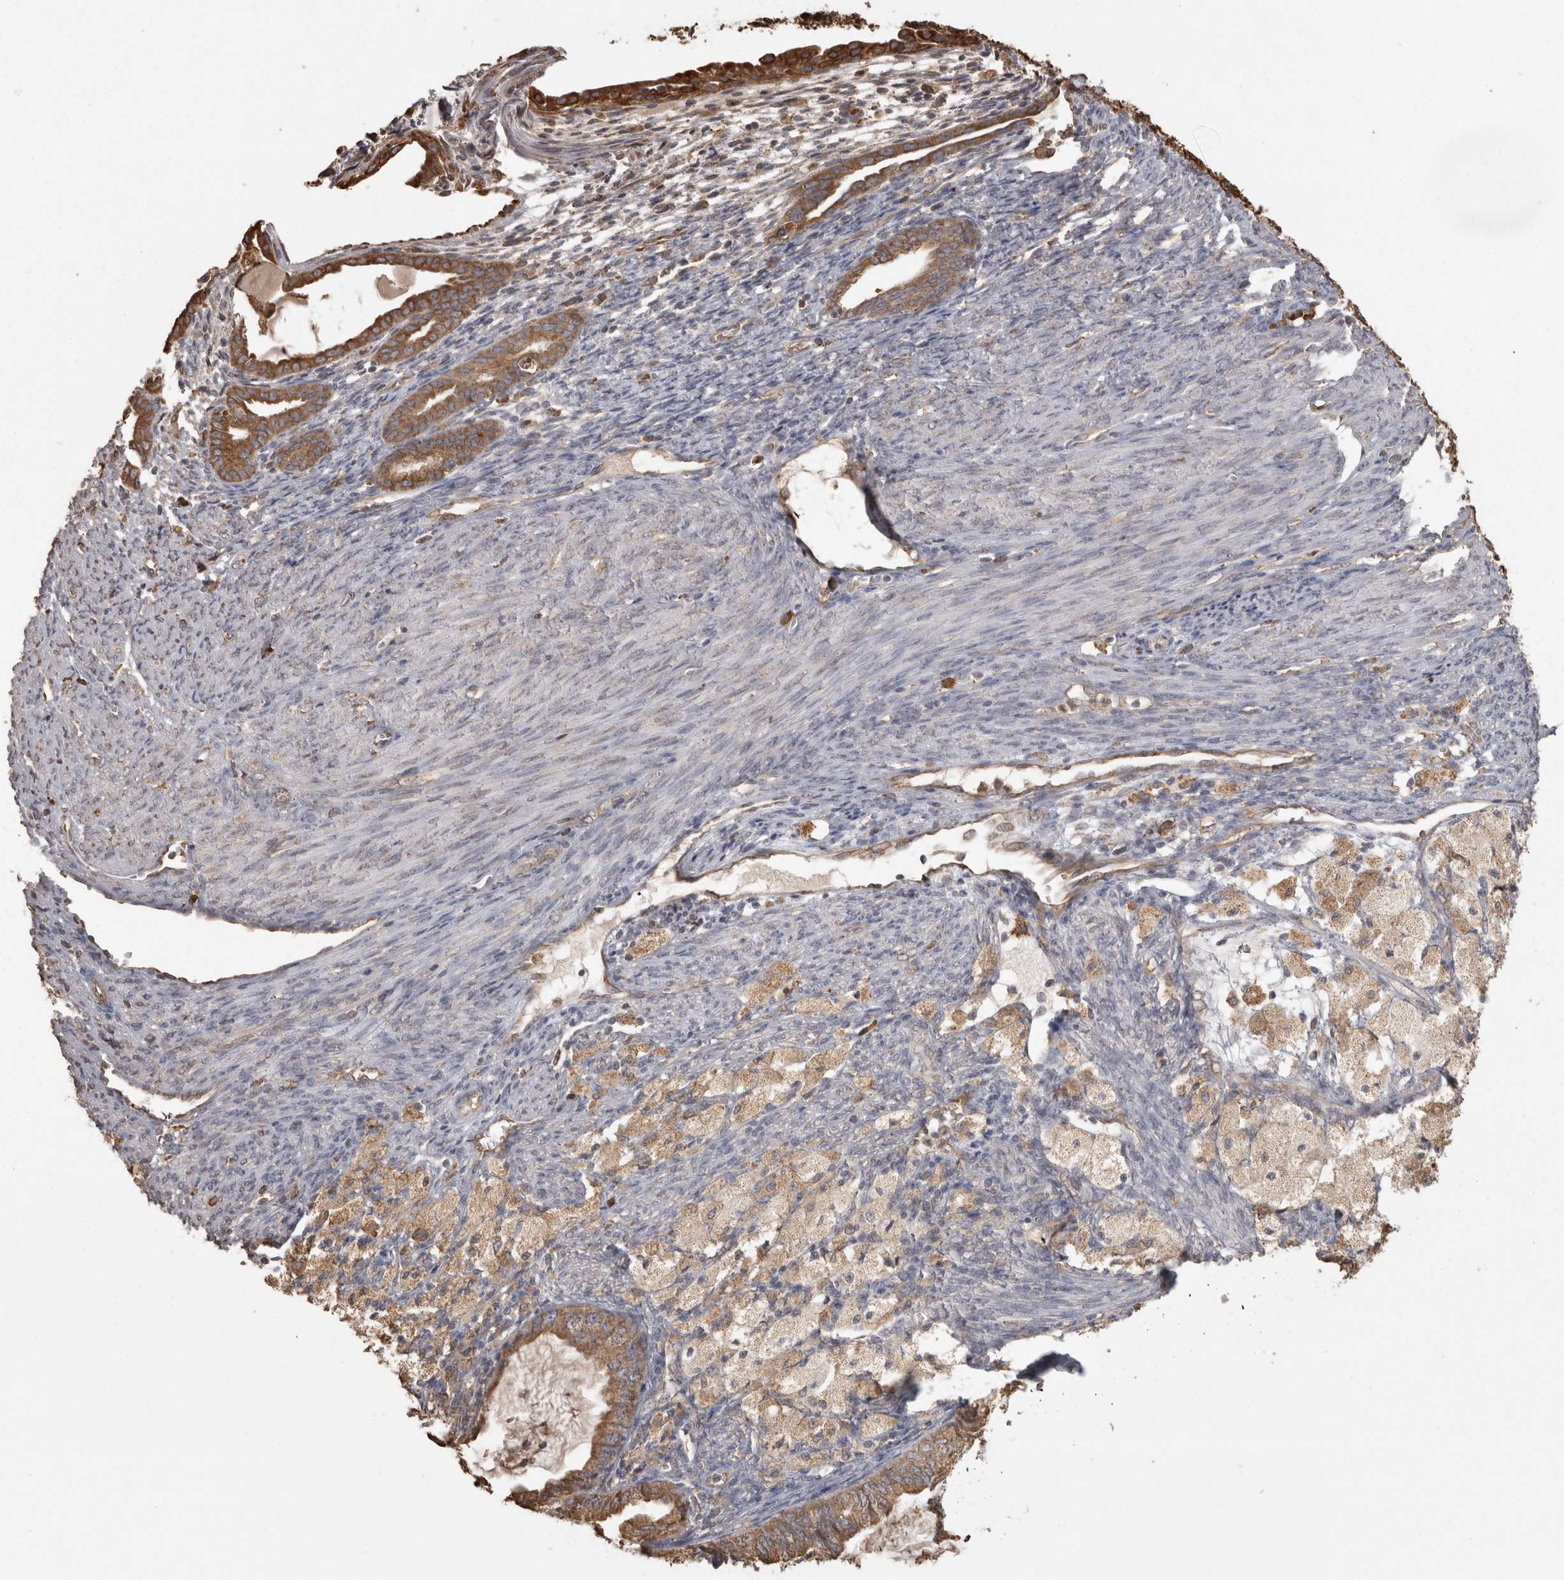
{"staining": {"intensity": "strong", "quantity": ">75%", "location": "cytoplasmic/membranous"}, "tissue": "cervical cancer", "cell_type": "Tumor cells", "image_type": "cancer", "snomed": [{"axis": "morphology", "description": "Normal tissue, NOS"}, {"axis": "morphology", "description": "Adenocarcinoma, NOS"}, {"axis": "topography", "description": "Cervix"}, {"axis": "topography", "description": "Endometrium"}], "caption": "Brown immunohistochemical staining in cervical adenocarcinoma shows strong cytoplasmic/membranous positivity in approximately >75% of tumor cells. The staining was performed using DAB, with brown indicating positive protein expression. Nuclei are stained blue with hematoxylin.", "gene": "PON2", "patient": {"sex": "female", "age": 86}}